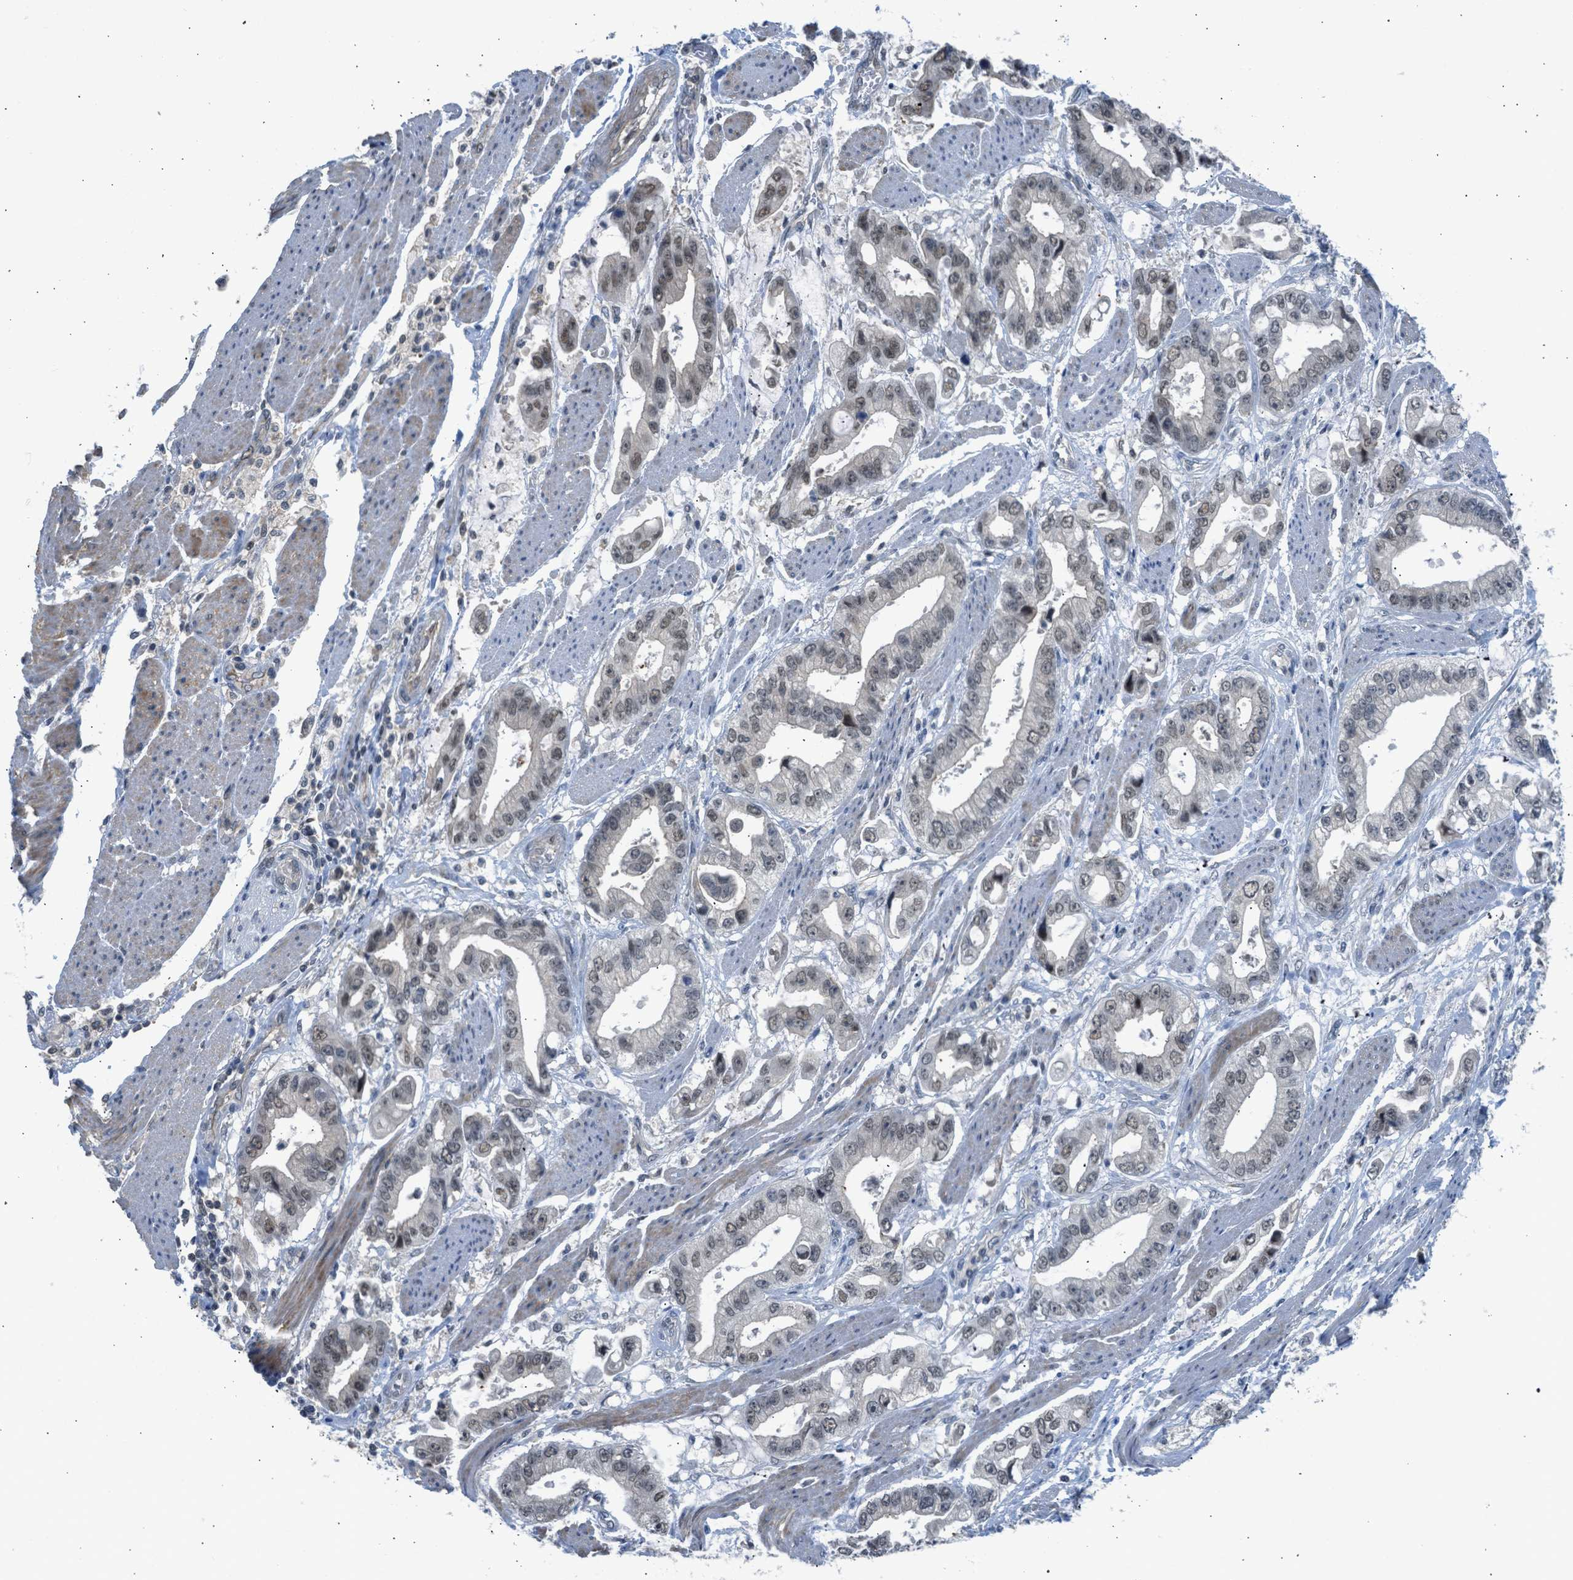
{"staining": {"intensity": "weak", "quantity": "25%-75%", "location": "nuclear"}, "tissue": "stomach cancer", "cell_type": "Tumor cells", "image_type": "cancer", "snomed": [{"axis": "morphology", "description": "Normal tissue, NOS"}, {"axis": "morphology", "description": "Adenocarcinoma, NOS"}, {"axis": "topography", "description": "Stomach"}], "caption": "Human stomach adenocarcinoma stained with a brown dye shows weak nuclear positive positivity in about 25%-75% of tumor cells.", "gene": "TTBK2", "patient": {"sex": "male", "age": 62}}